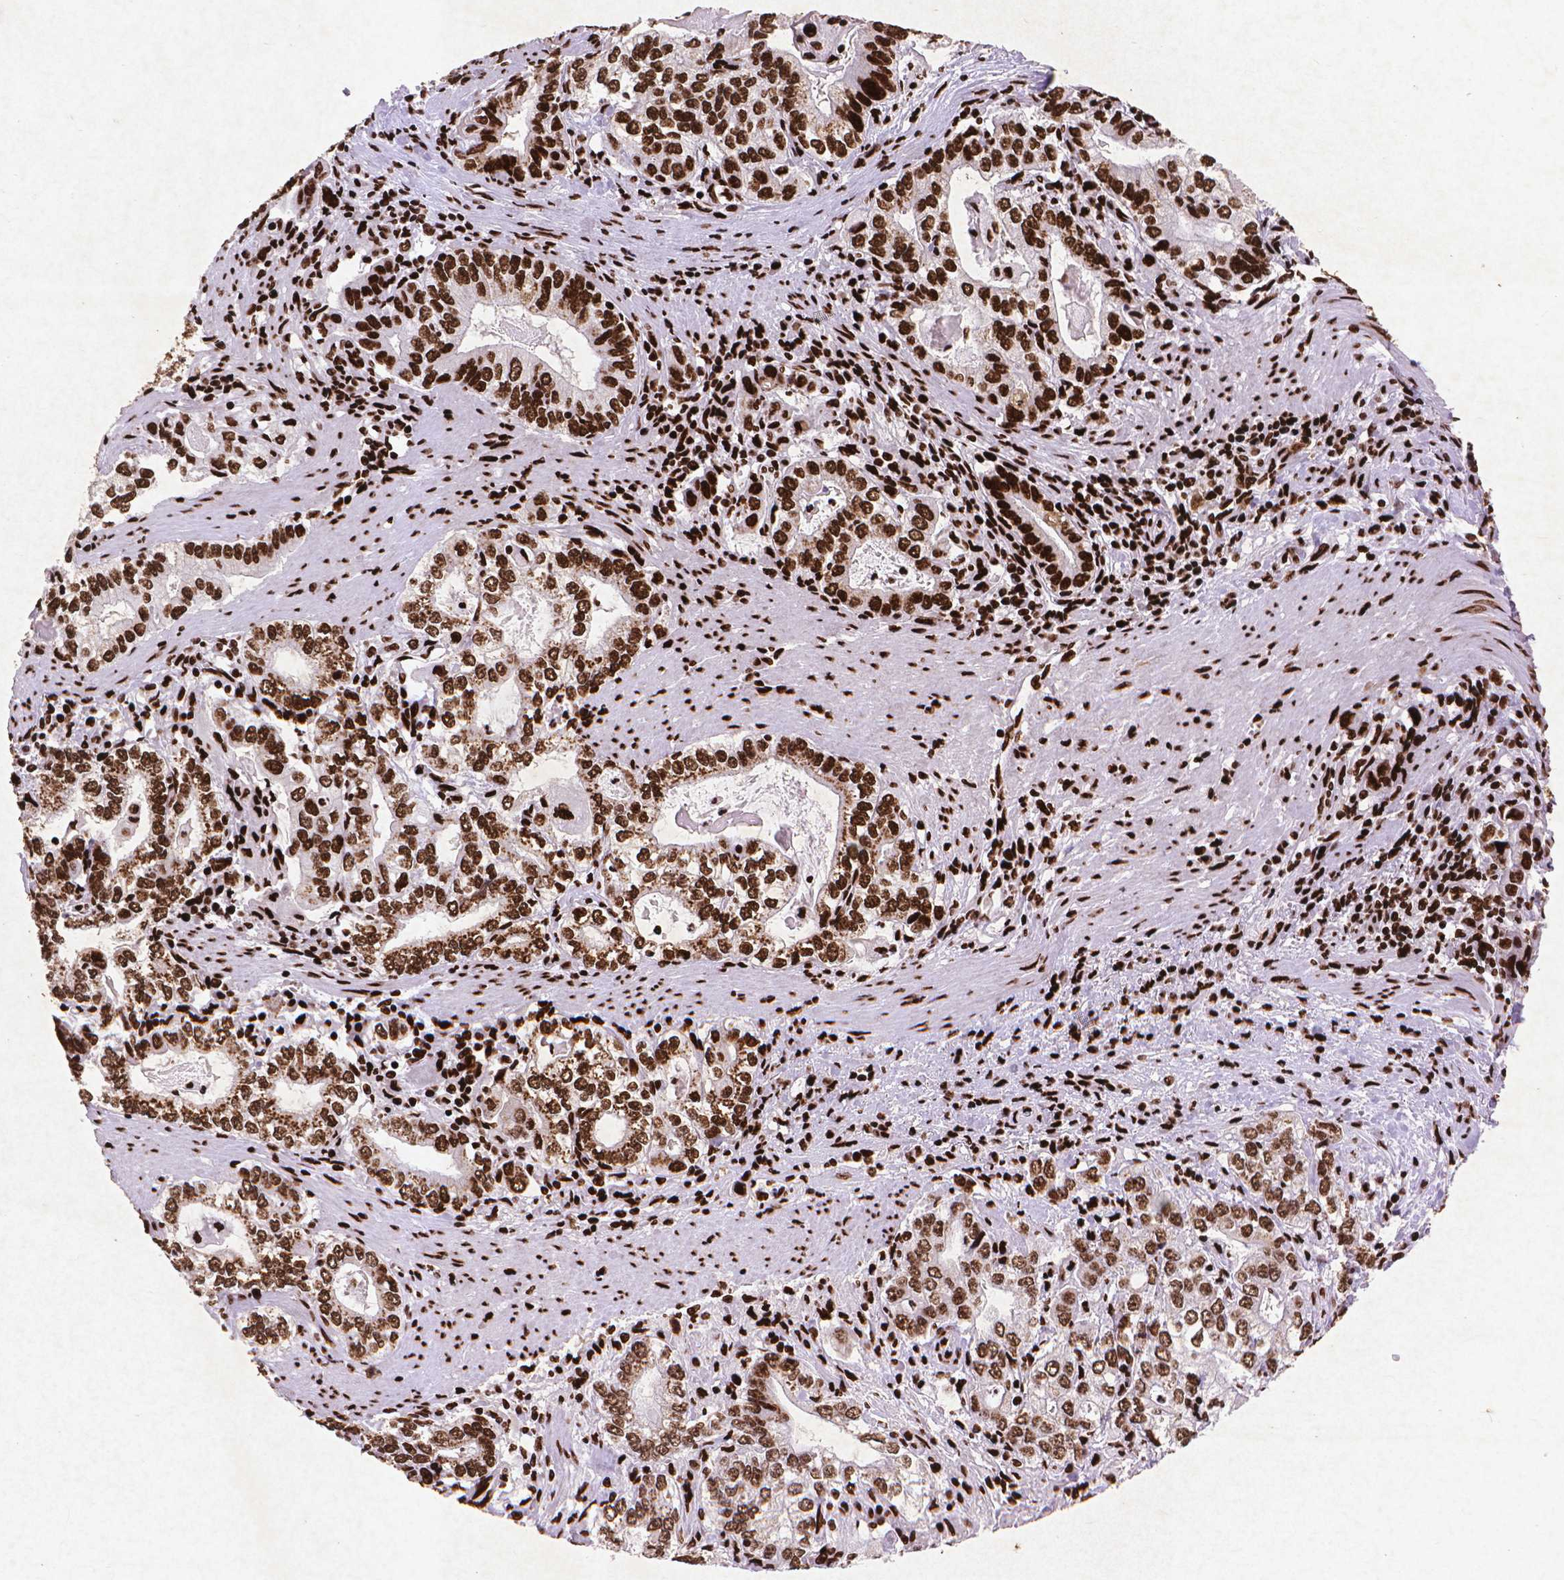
{"staining": {"intensity": "strong", "quantity": ">75%", "location": "nuclear"}, "tissue": "stomach cancer", "cell_type": "Tumor cells", "image_type": "cancer", "snomed": [{"axis": "morphology", "description": "Adenocarcinoma, NOS"}, {"axis": "topography", "description": "Stomach, lower"}], "caption": "Stomach cancer stained for a protein (brown) shows strong nuclear positive positivity in about >75% of tumor cells.", "gene": "CITED2", "patient": {"sex": "female", "age": 72}}